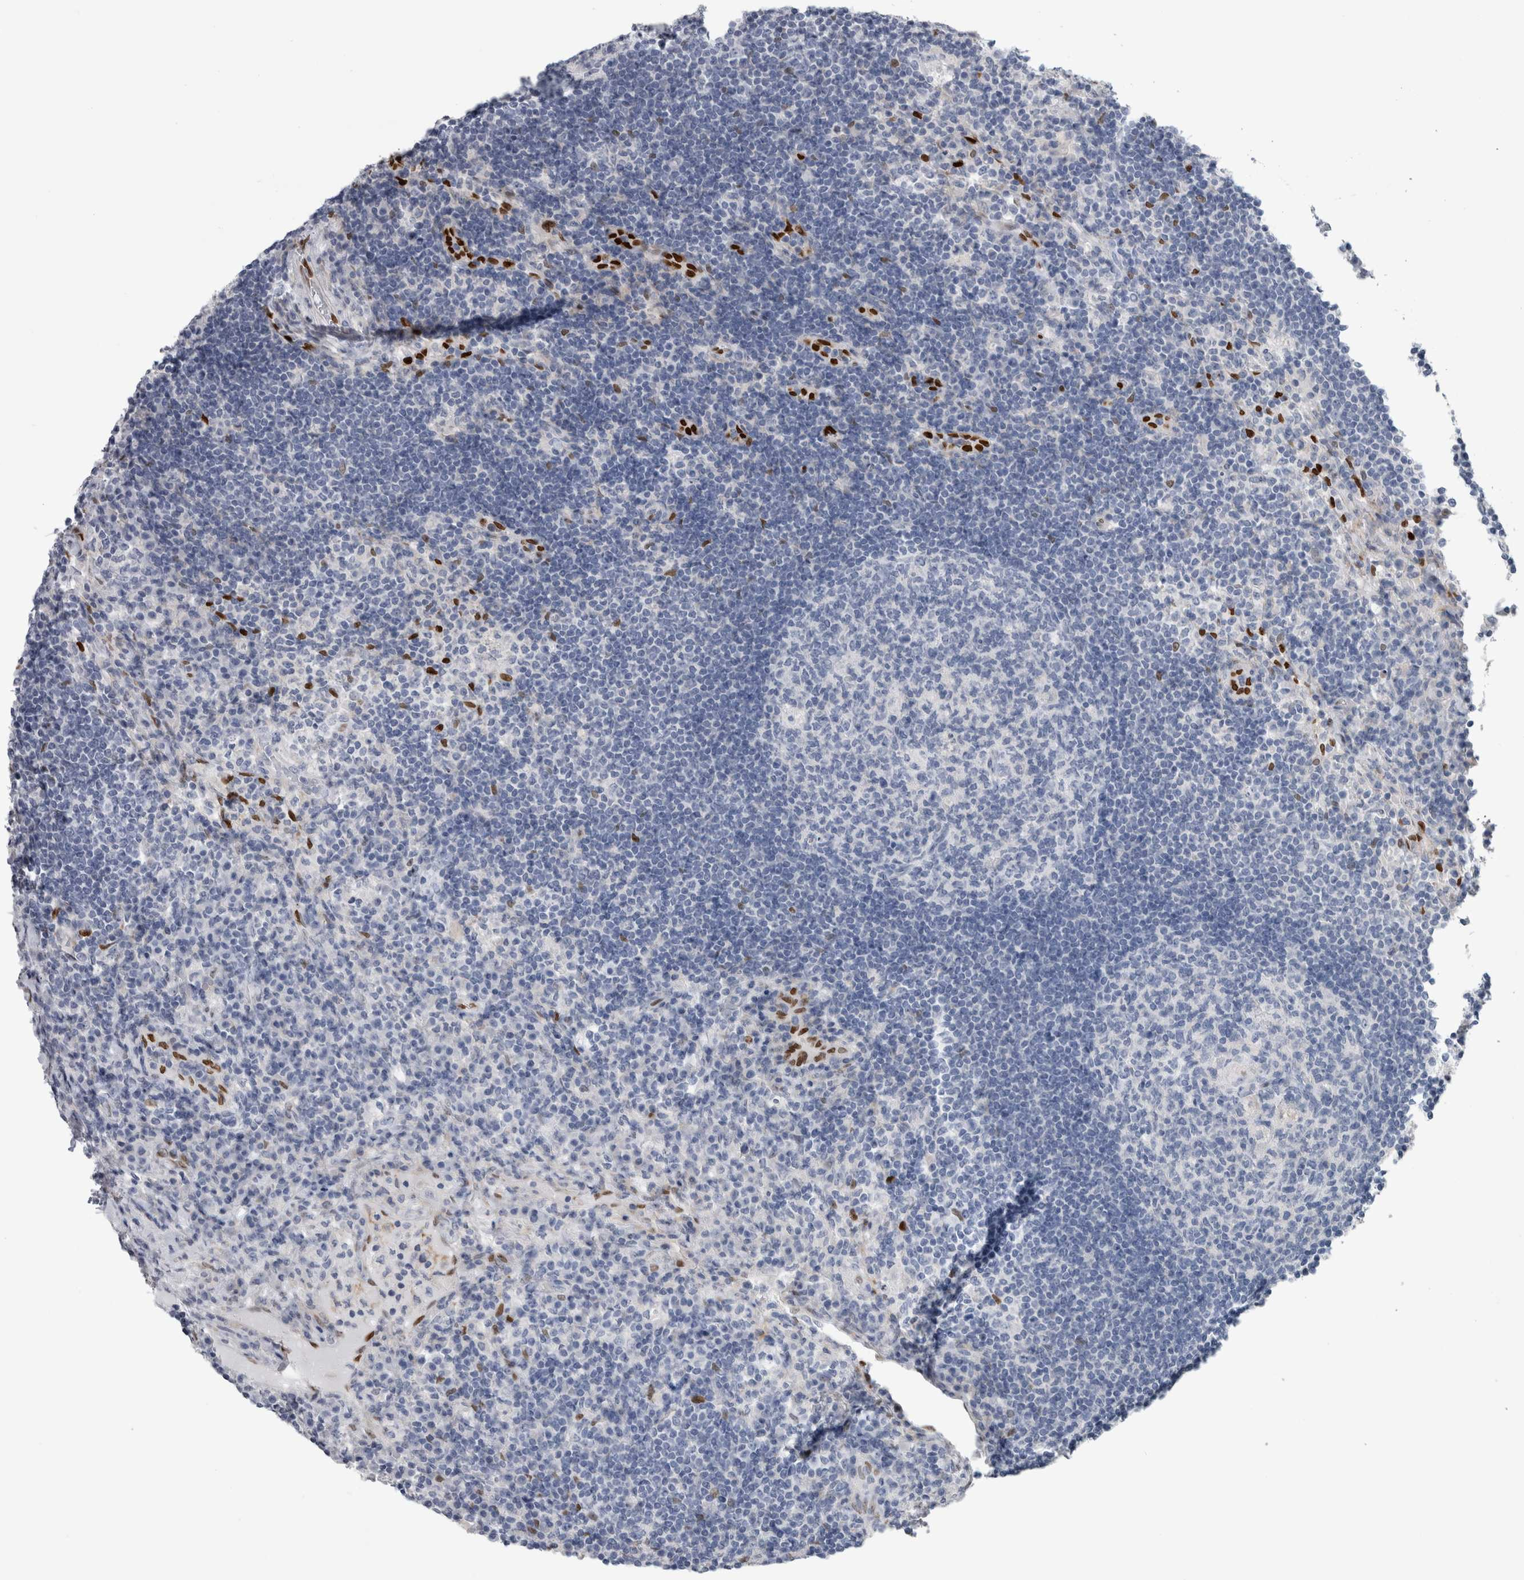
{"staining": {"intensity": "negative", "quantity": "none", "location": "none"}, "tissue": "lymph node", "cell_type": "Germinal center cells", "image_type": "normal", "snomed": [{"axis": "morphology", "description": "Normal tissue, NOS"}, {"axis": "topography", "description": "Lymph node"}], "caption": "DAB immunohistochemical staining of unremarkable lymph node shows no significant expression in germinal center cells.", "gene": "IL33", "patient": {"sex": "female", "age": 53}}